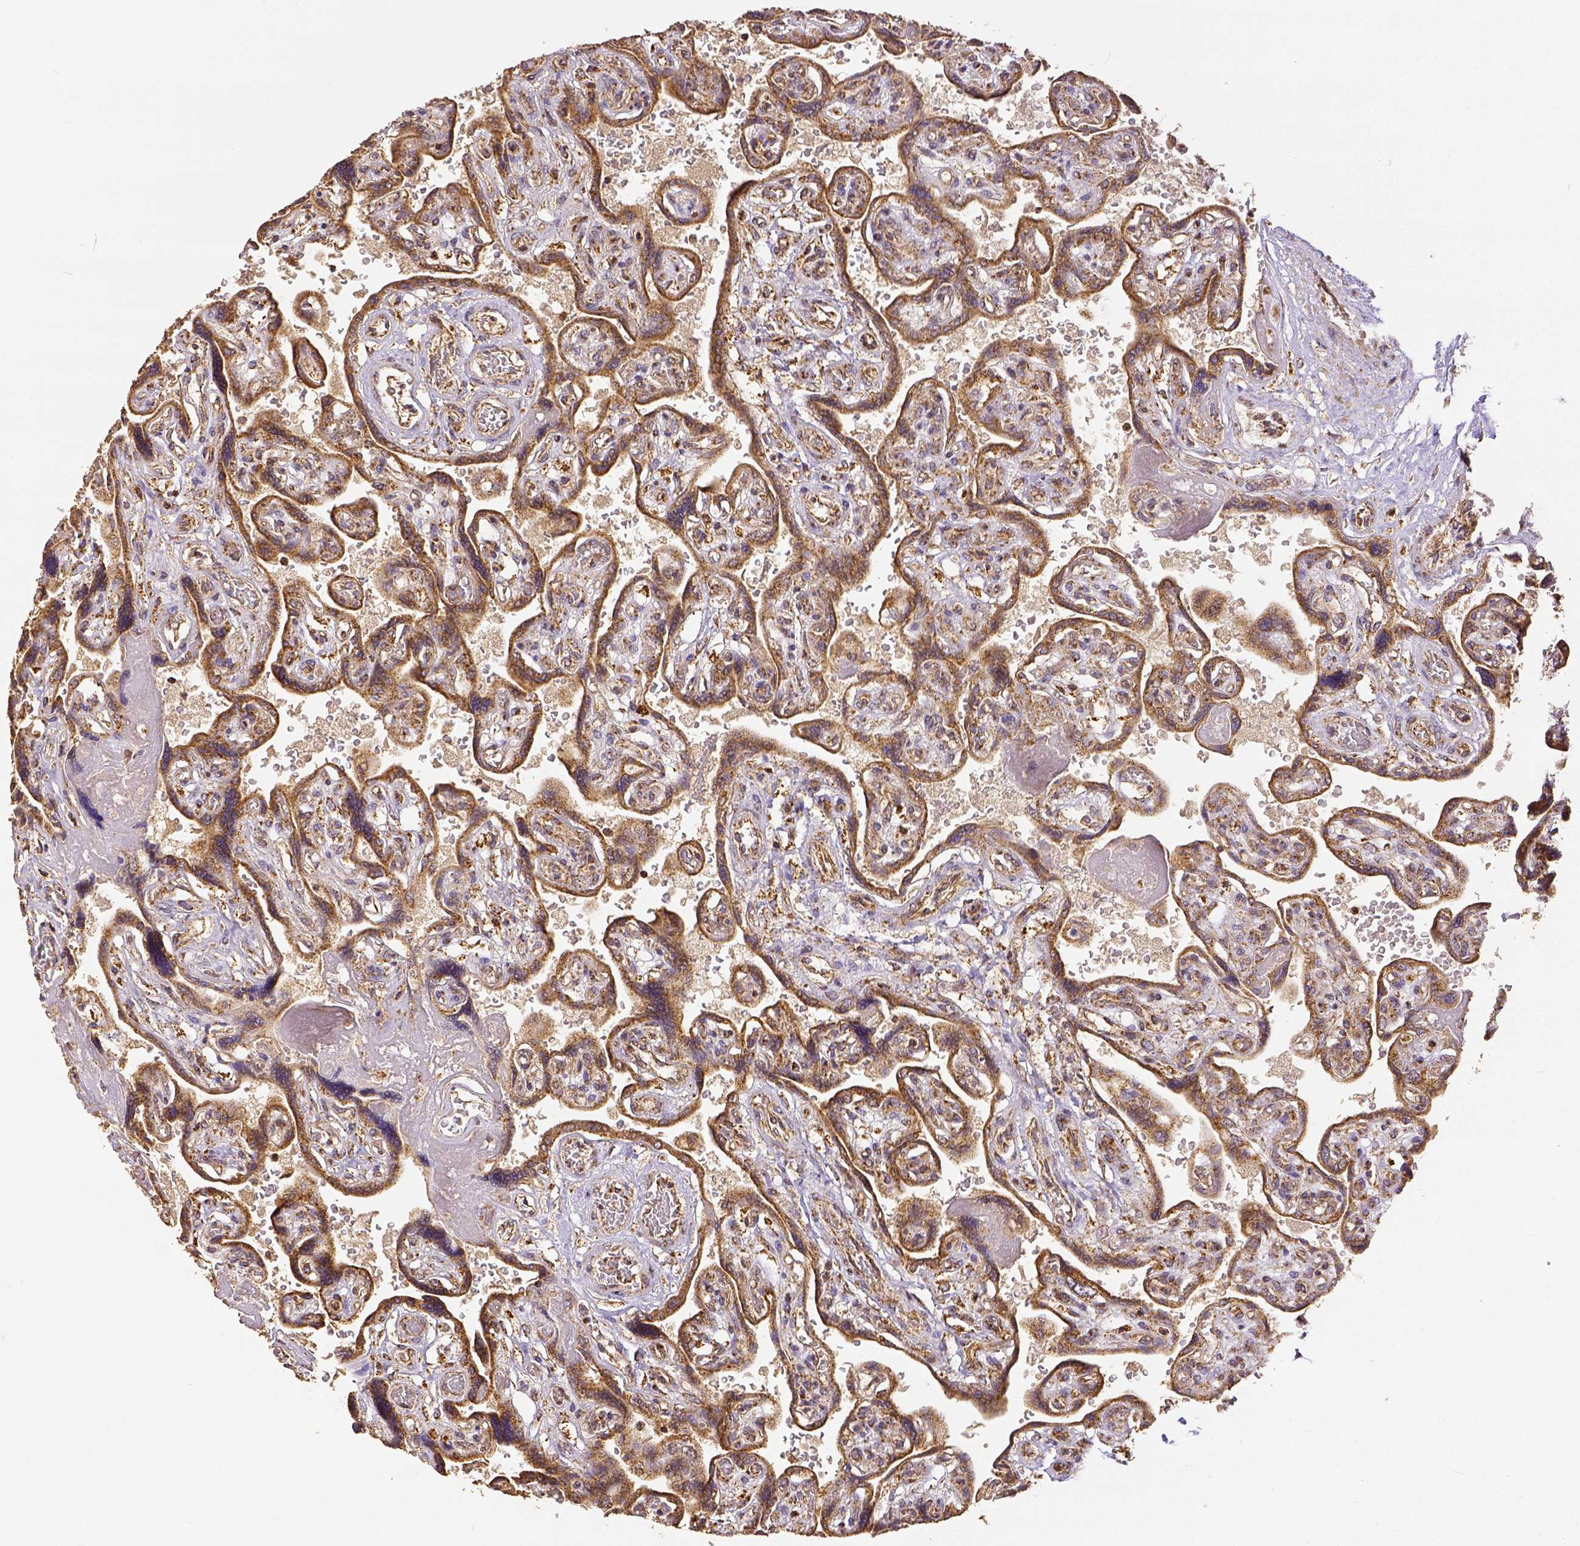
{"staining": {"intensity": "moderate", "quantity": ">75%", "location": "cytoplasmic/membranous"}, "tissue": "placenta", "cell_type": "Decidual cells", "image_type": "normal", "snomed": [{"axis": "morphology", "description": "Normal tissue, NOS"}, {"axis": "topography", "description": "Placenta"}], "caption": "Placenta stained for a protein (brown) reveals moderate cytoplasmic/membranous positive expression in approximately >75% of decidual cells.", "gene": "SDHB", "patient": {"sex": "female", "age": 32}}